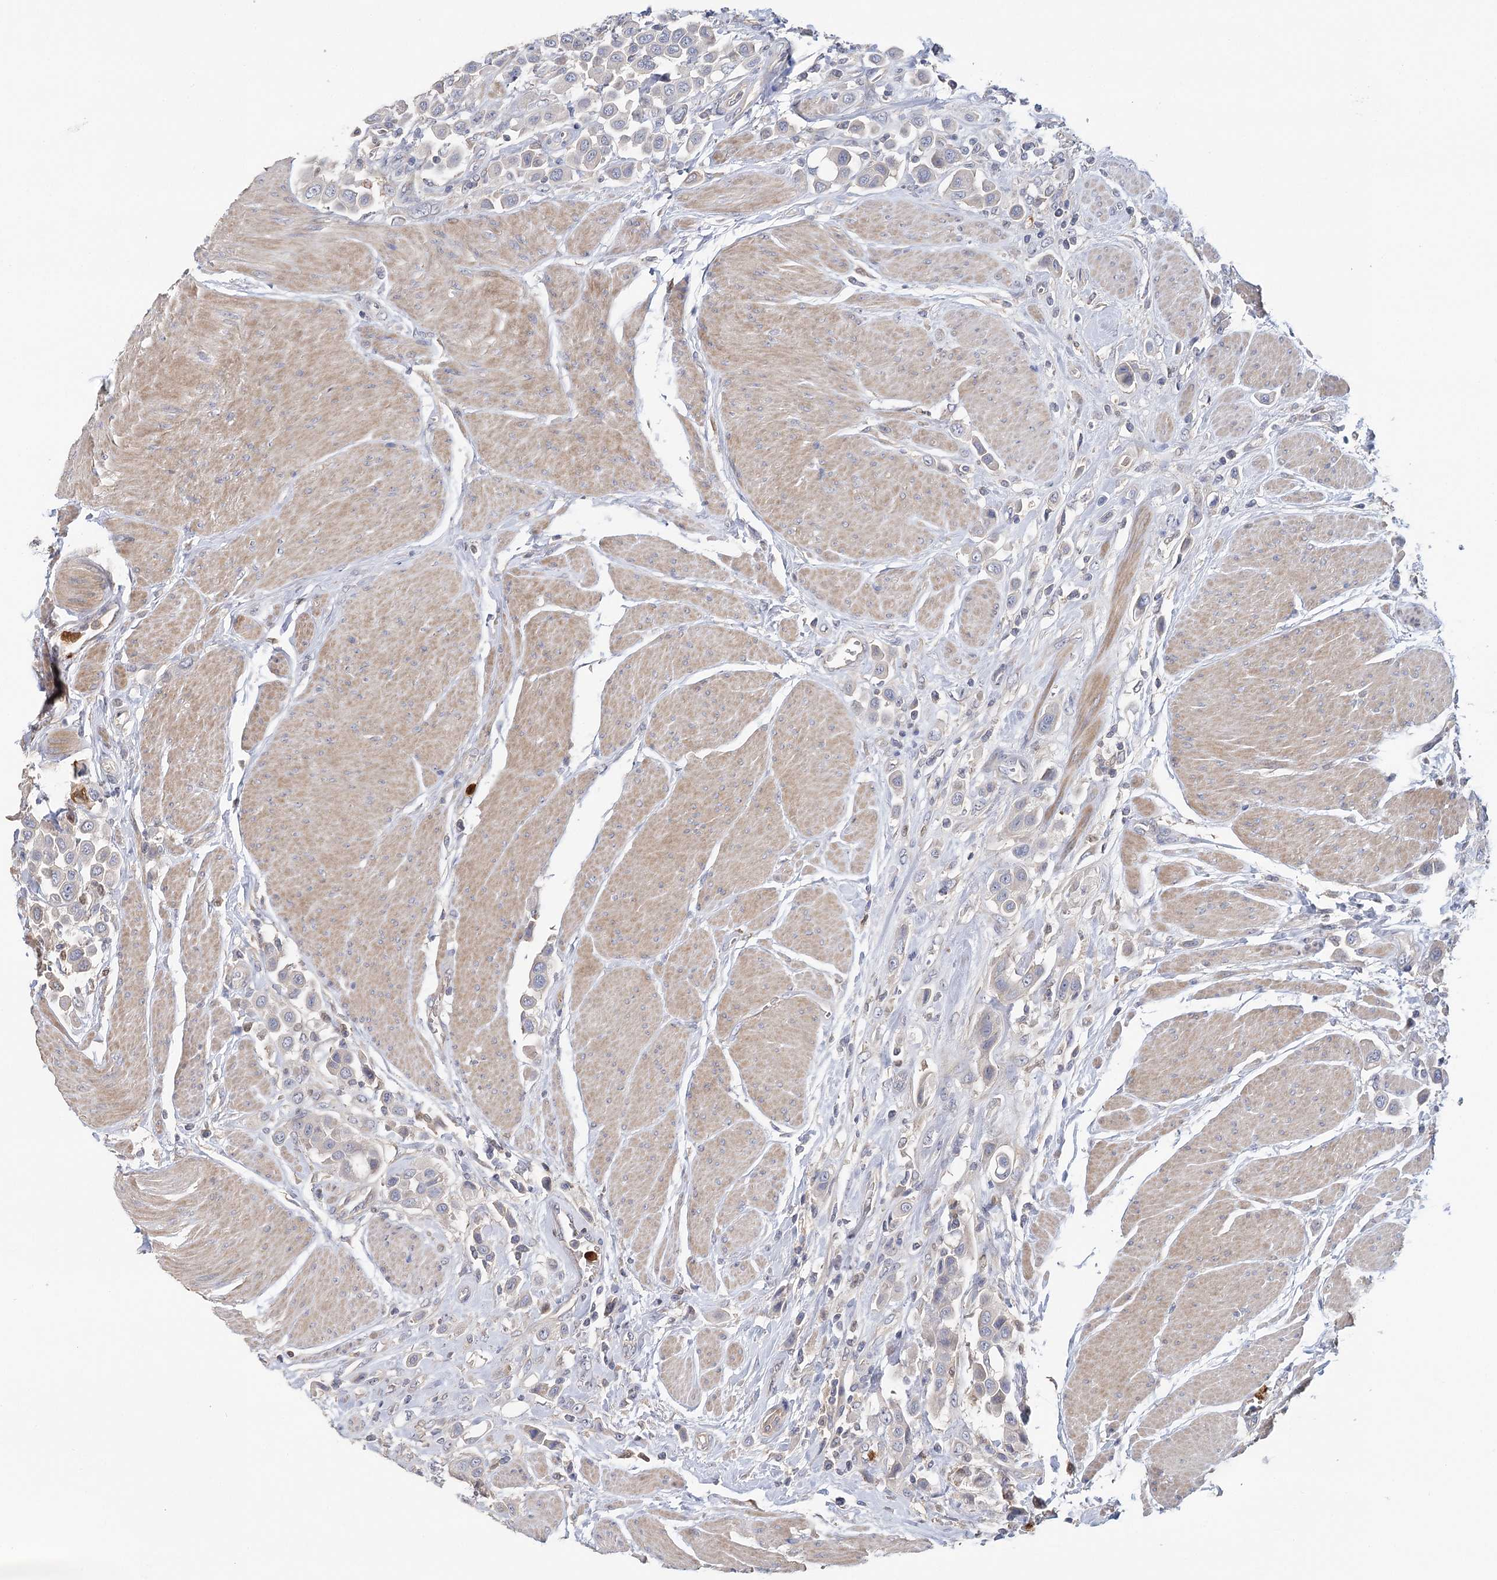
{"staining": {"intensity": "negative", "quantity": "none", "location": "none"}, "tissue": "urothelial cancer", "cell_type": "Tumor cells", "image_type": "cancer", "snomed": [{"axis": "morphology", "description": "Urothelial carcinoma, High grade"}, {"axis": "topography", "description": "Urinary bladder"}], "caption": "Urothelial carcinoma (high-grade) was stained to show a protein in brown. There is no significant expression in tumor cells. (DAB IHC visualized using brightfield microscopy, high magnification).", "gene": "EPB41L5", "patient": {"sex": "male", "age": 50}}